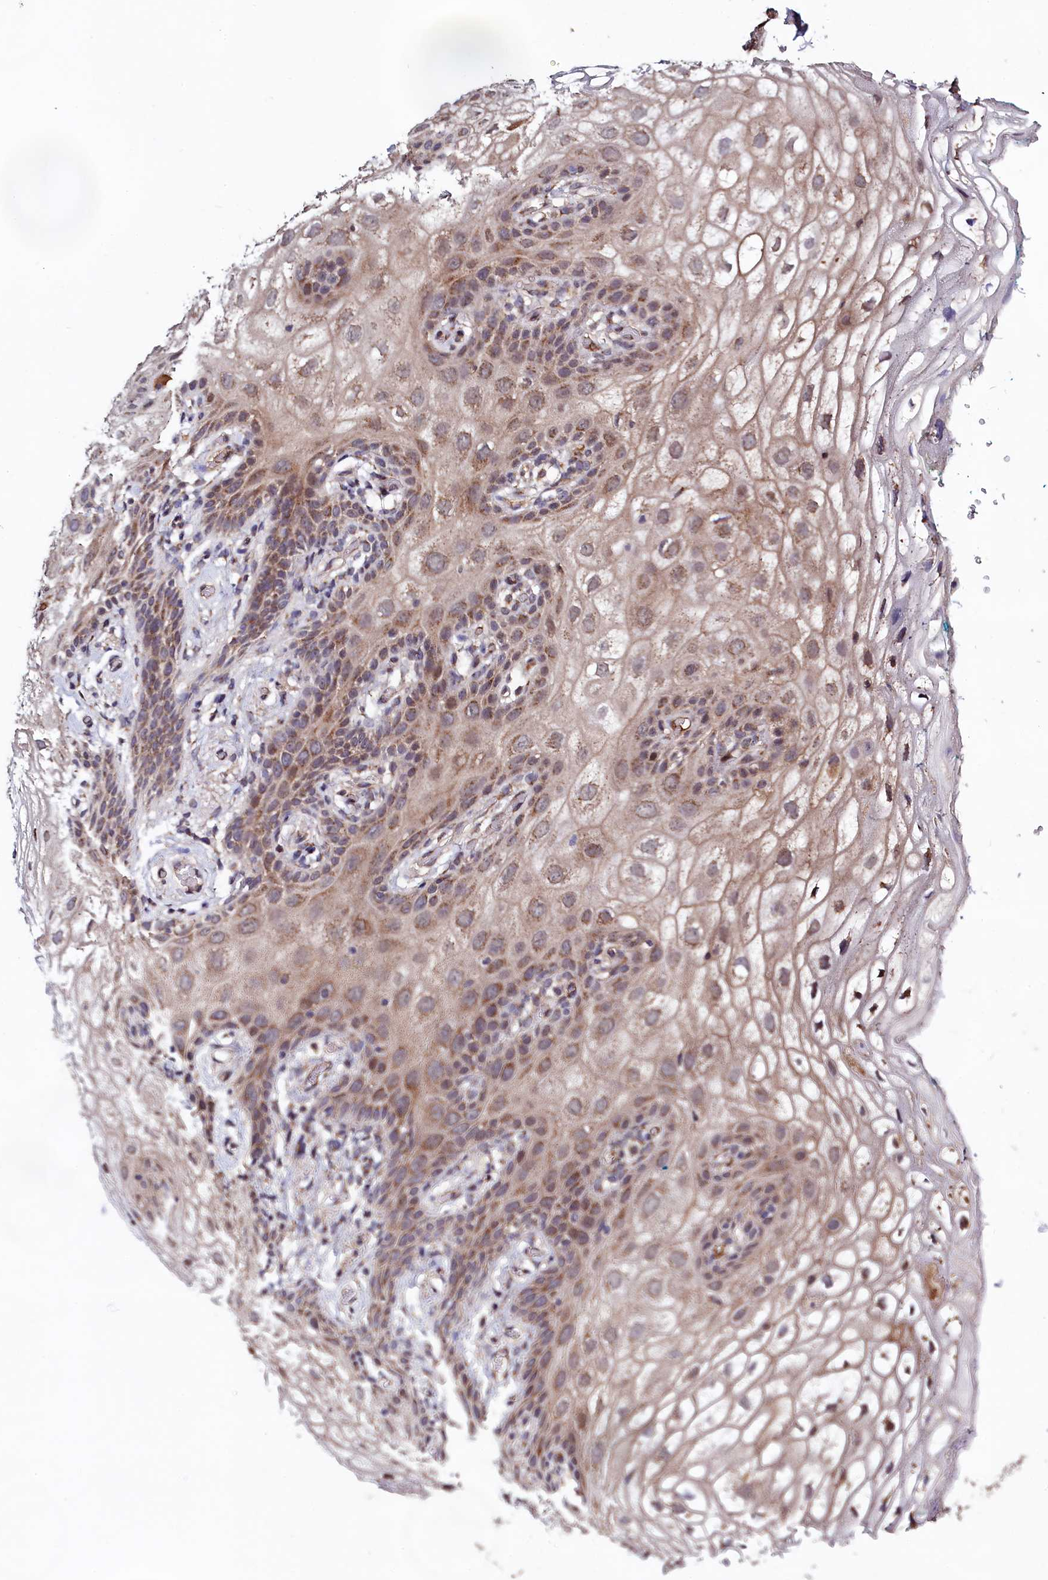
{"staining": {"intensity": "moderate", "quantity": "25%-75%", "location": "cytoplasmic/membranous"}, "tissue": "vagina", "cell_type": "Squamous epithelial cells", "image_type": "normal", "snomed": [{"axis": "morphology", "description": "Normal tissue, NOS"}, {"axis": "topography", "description": "Vagina"}], "caption": "Unremarkable vagina exhibits moderate cytoplasmic/membranous staining in approximately 25%-75% of squamous epithelial cells, visualized by immunohistochemistry. The staining is performed using DAB (3,3'-diaminobenzidine) brown chromogen to label protein expression. The nuclei are counter-stained blue using hematoxylin.", "gene": "SEC24C", "patient": {"sex": "female", "age": 68}}